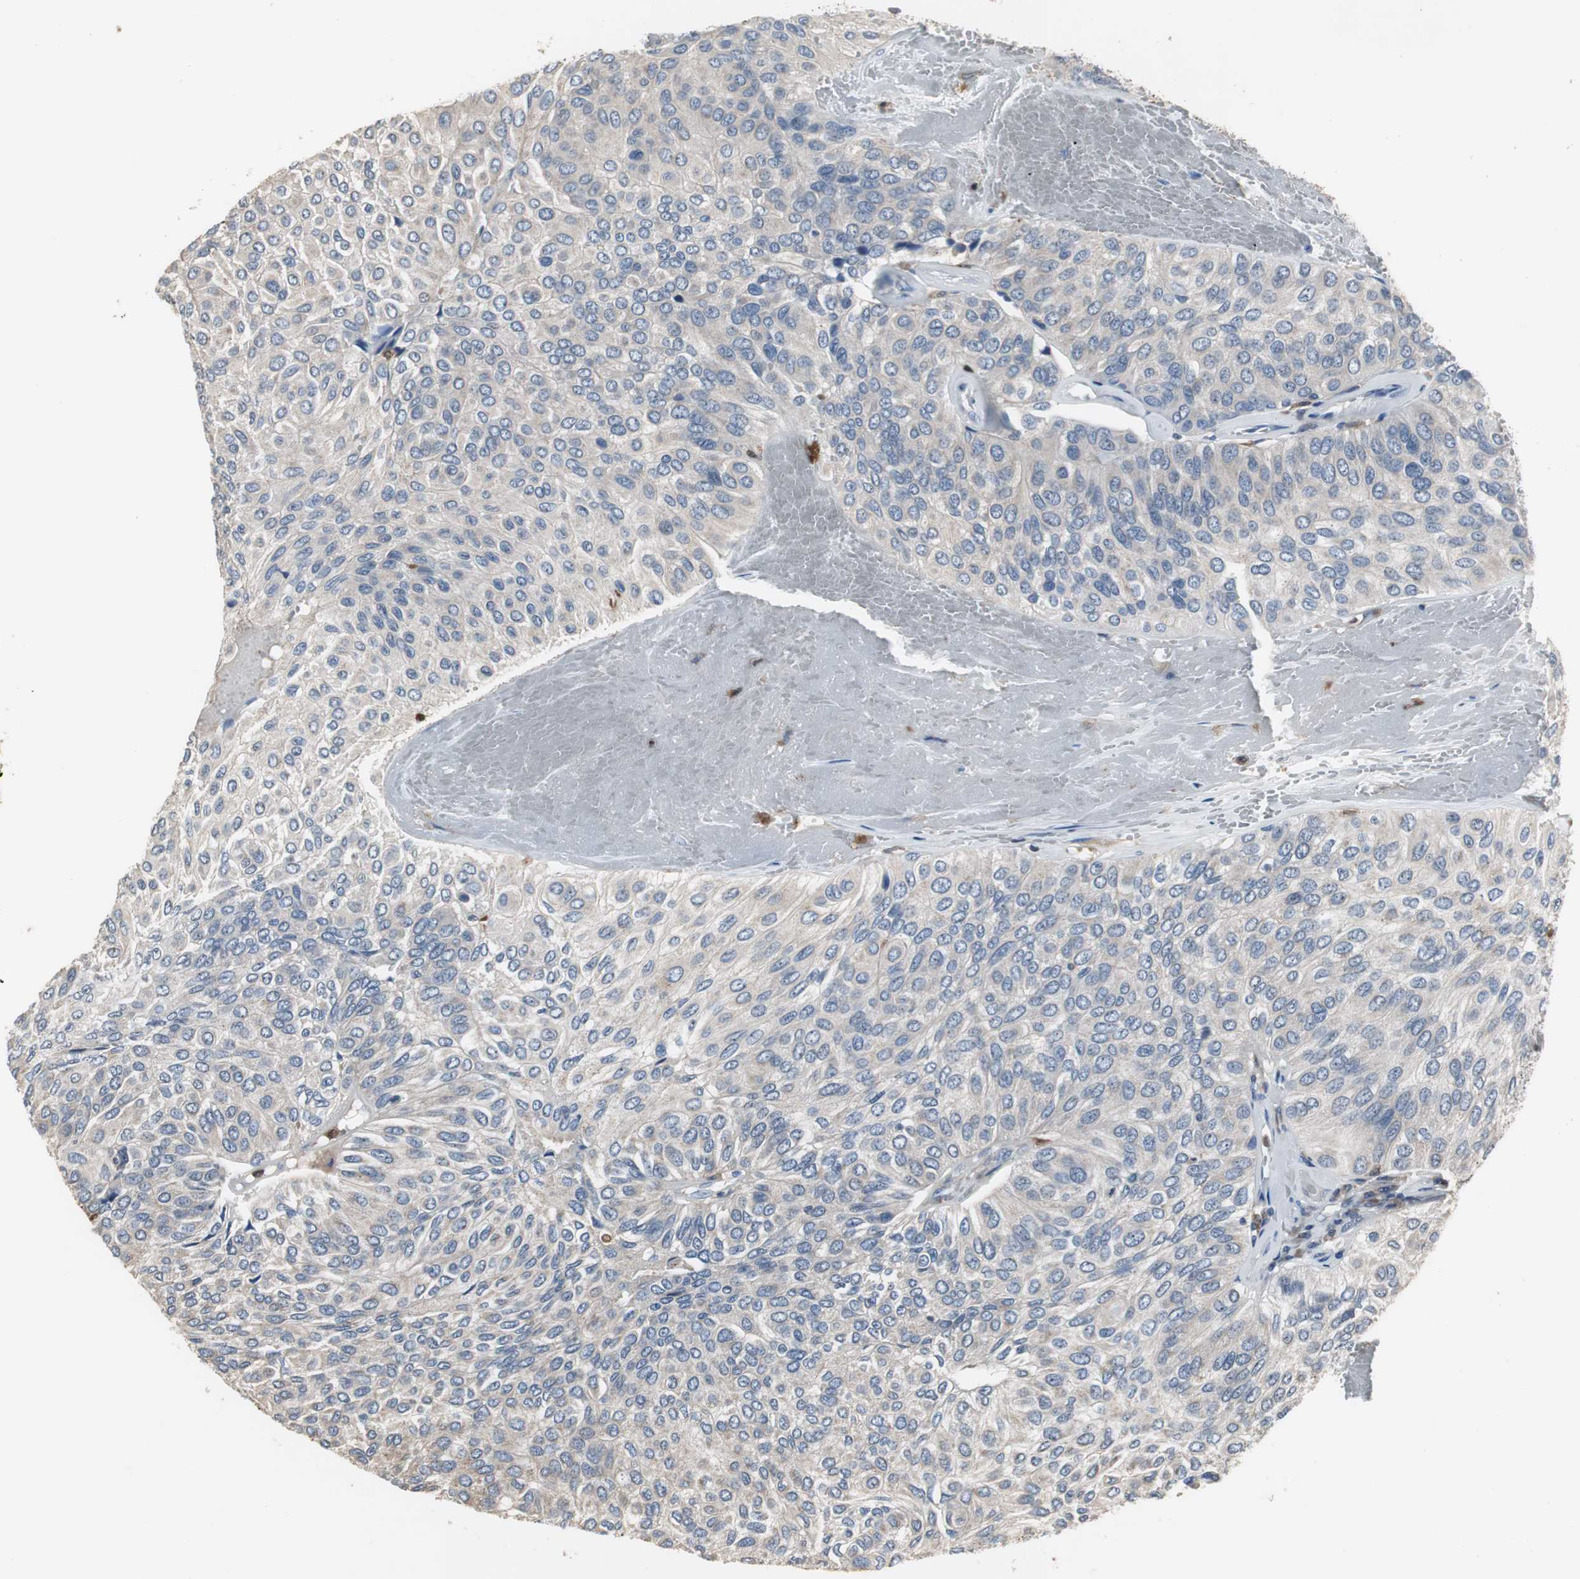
{"staining": {"intensity": "weak", "quantity": "25%-75%", "location": "cytoplasmic/membranous"}, "tissue": "urothelial cancer", "cell_type": "Tumor cells", "image_type": "cancer", "snomed": [{"axis": "morphology", "description": "Urothelial carcinoma, High grade"}, {"axis": "topography", "description": "Urinary bladder"}], "caption": "Urothelial cancer stained with DAB (3,3'-diaminobenzidine) immunohistochemistry reveals low levels of weak cytoplasmic/membranous positivity in approximately 25%-75% of tumor cells.", "gene": "NCF2", "patient": {"sex": "male", "age": 66}}